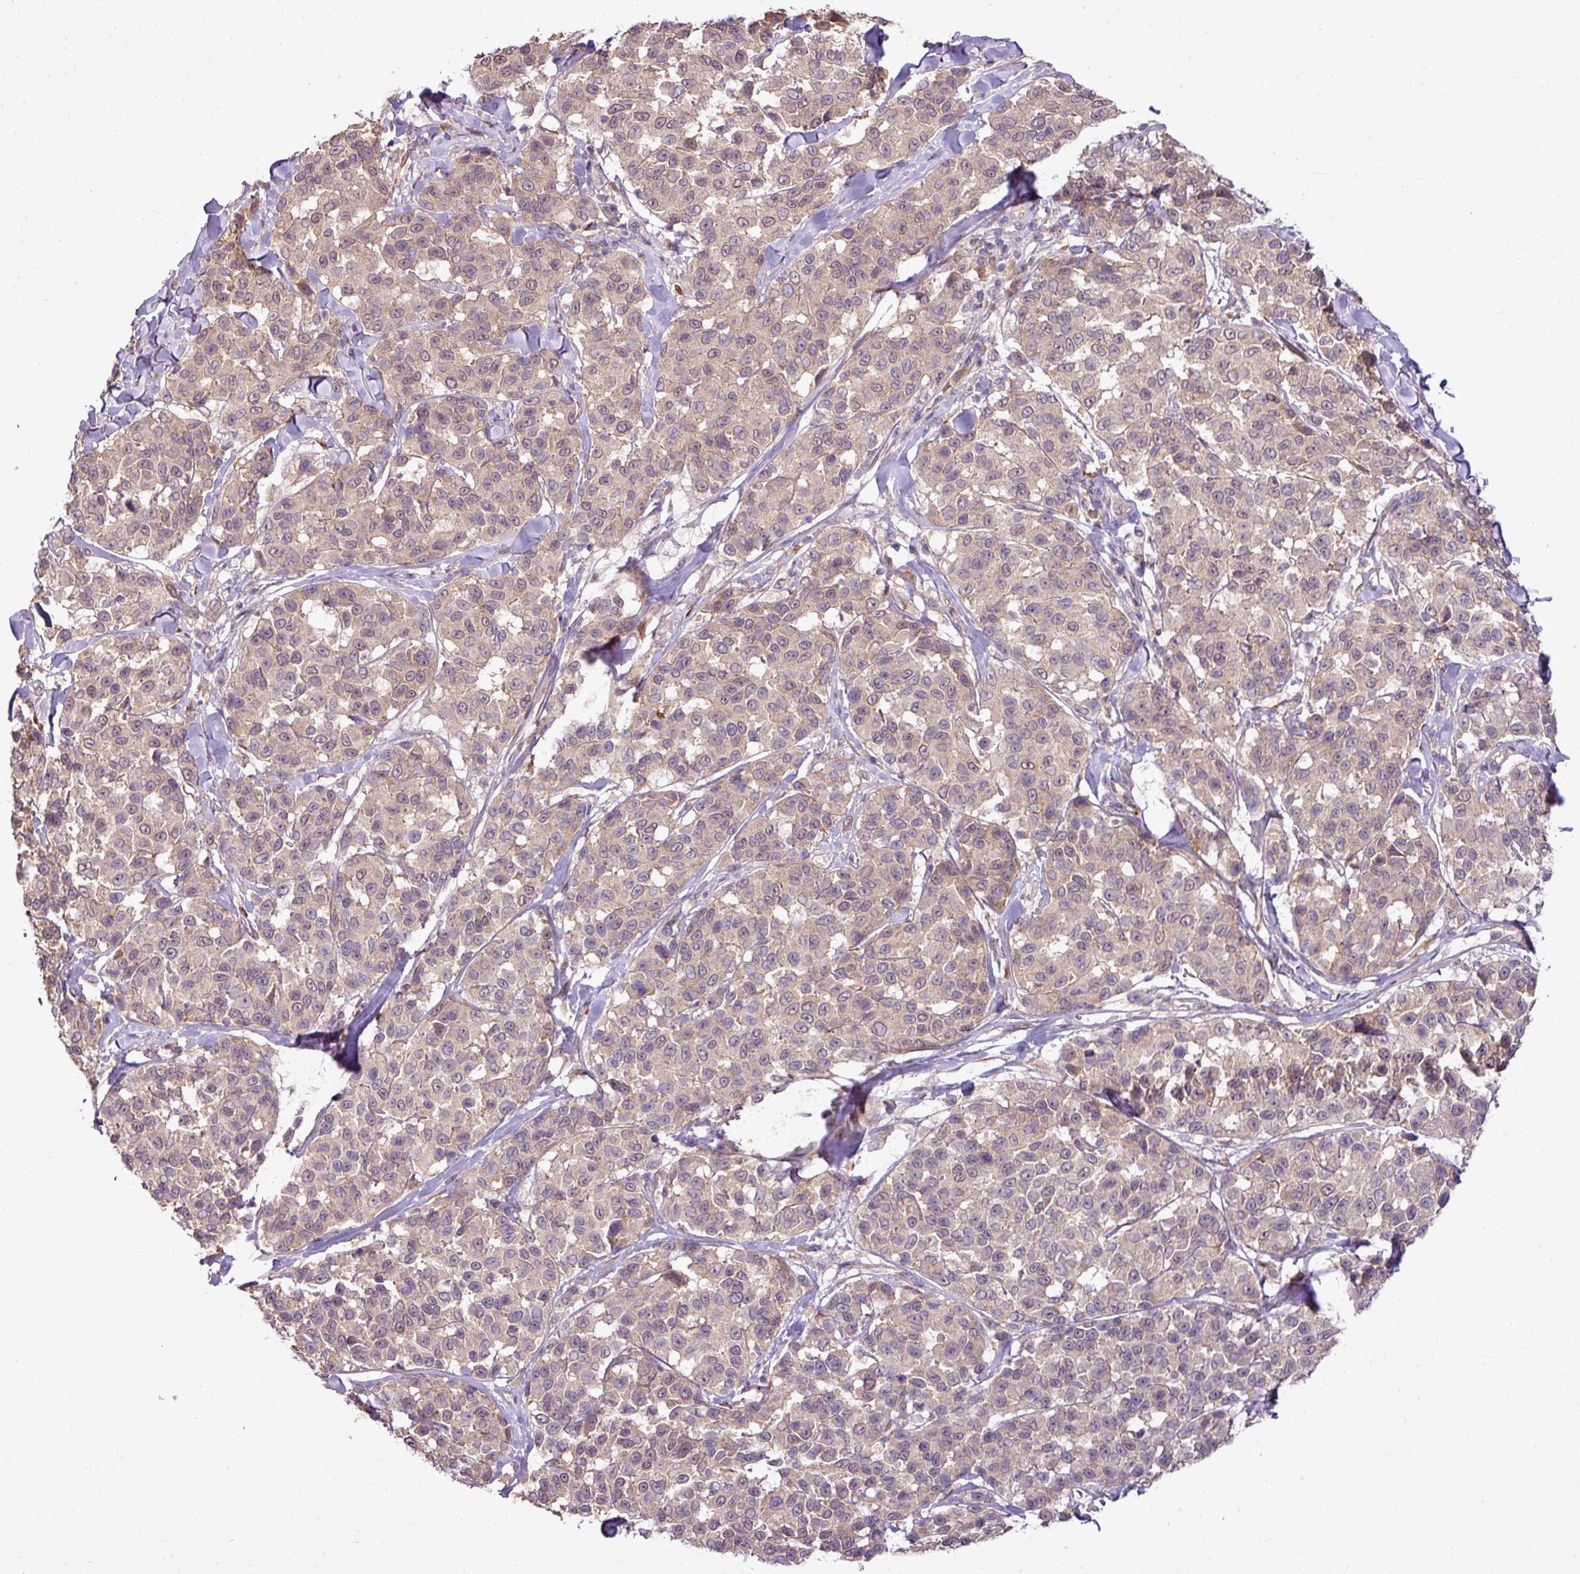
{"staining": {"intensity": "weak", "quantity": ">75%", "location": "cytoplasmic/membranous"}, "tissue": "melanoma", "cell_type": "Tumor cells", "image_type": "cancer", "snomed": [{"axis": "morphology", "description": "Malignant melanoma, NOS"}, {"axis": "topography", "description": "Skin"}], "caption": "The immunohistochemical stain labels weak cytoplasmic/membranous staining in tumor cells of melanoma tissue. (DAB IHC, brown staining for protein, blue staining for nuclei).", "gene": "DNAAF4", "patient": {"sex": "female", "age": 66}}